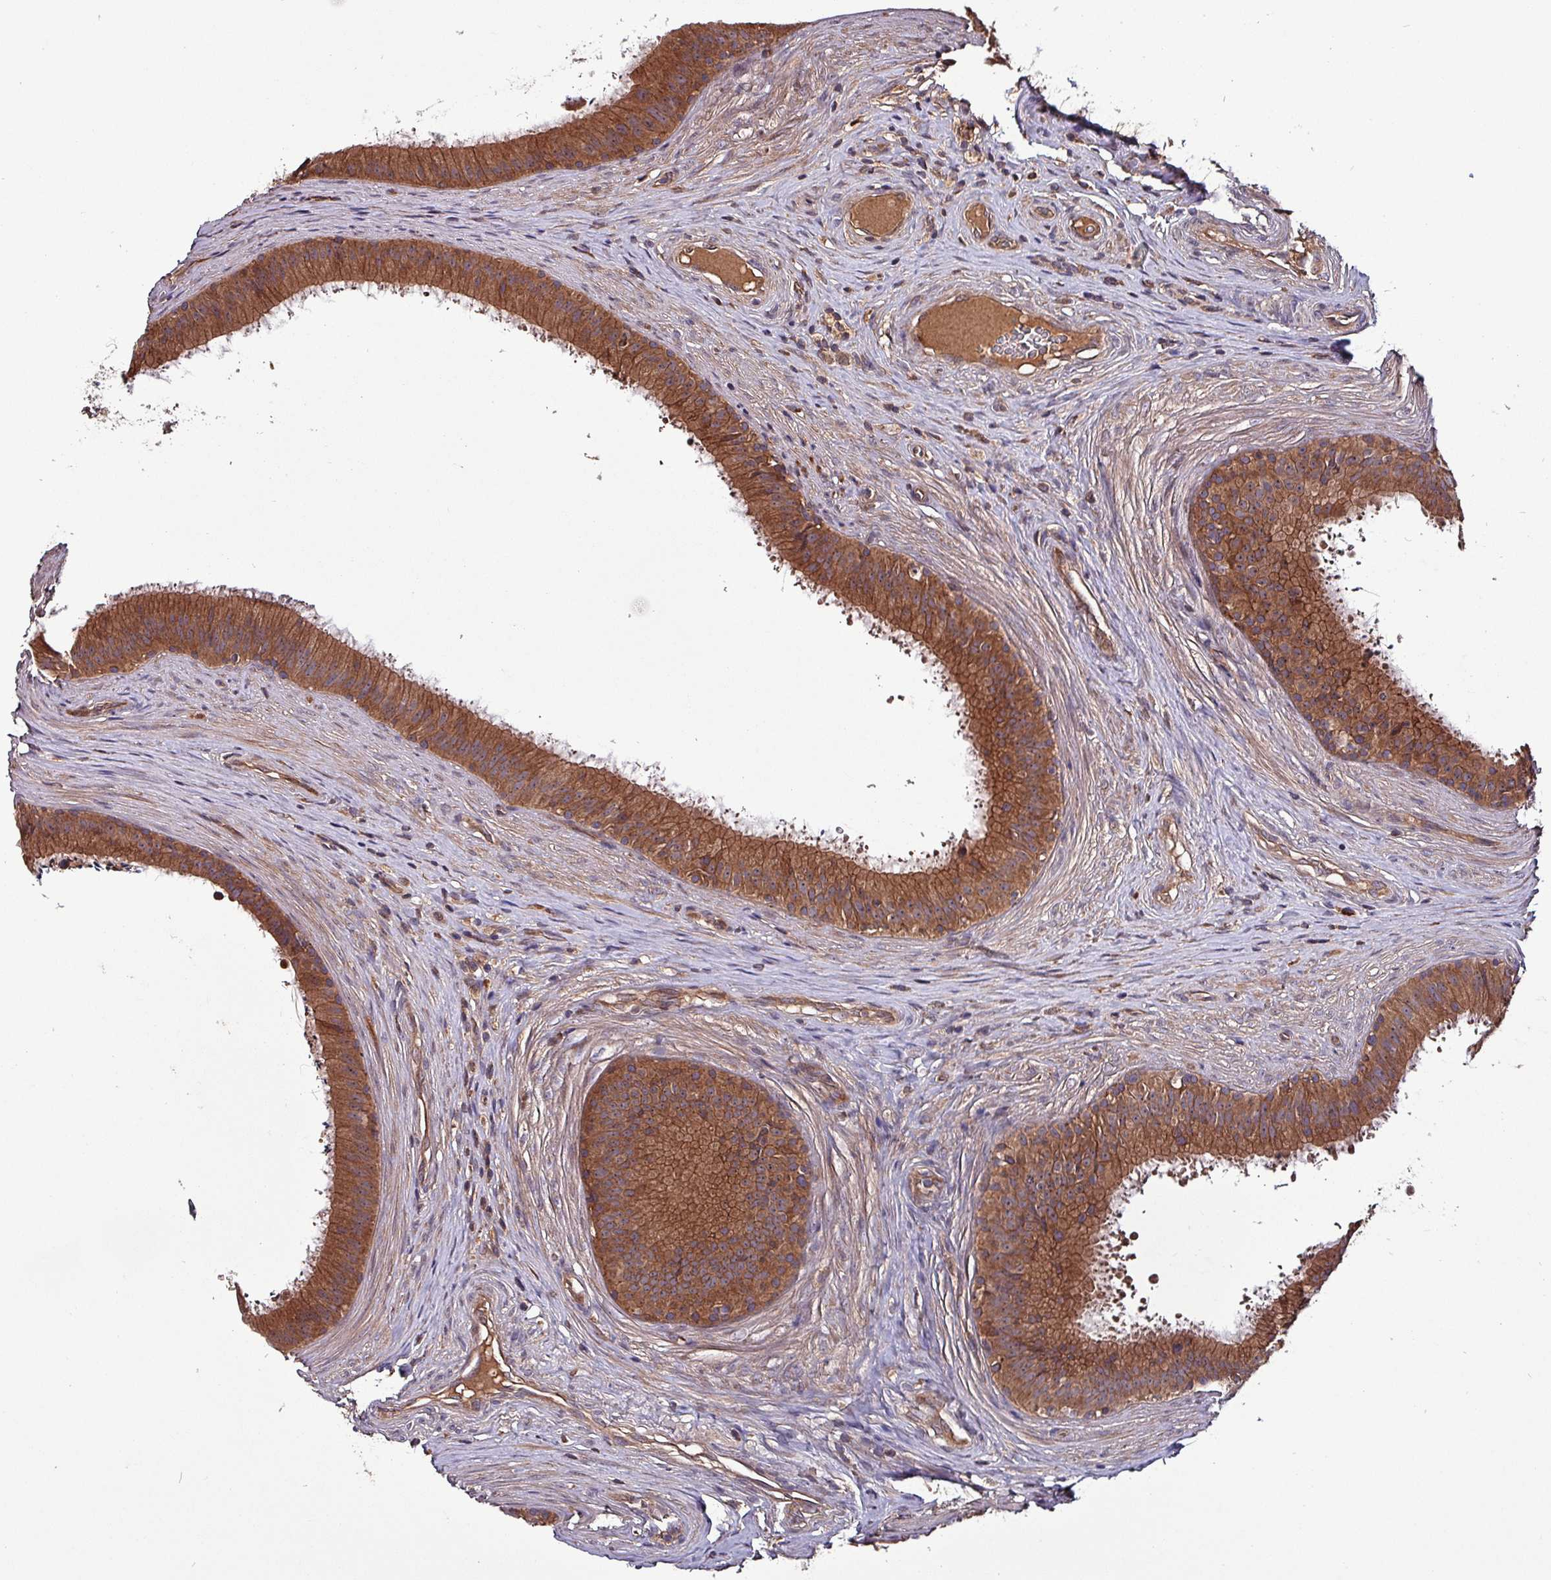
{"staining": {"intensity": "moderate", "quantity": ">75%", "location": "cytoplasmic/membranous"}, "tissue": "epididymis", "cell_type": "Glandular cells", "image_type": "normal", "snomed": [{"axis": "morphology", "description": "Normal tissue, NOS"}, {"axis": "topography", "description": "Testis"}, {"axis": "topography", "description": "Epididymis"}], "caption": "Epididymis stained with DAB (3,3'-diaminobenzidine) immunohistochemistry displays medium levels of moderate cytoplasmic/membranous positivity in about >75% of glandular cells.", "gene": "PAFAH1B2", "patient": {"sex": "male", "age": 41}}